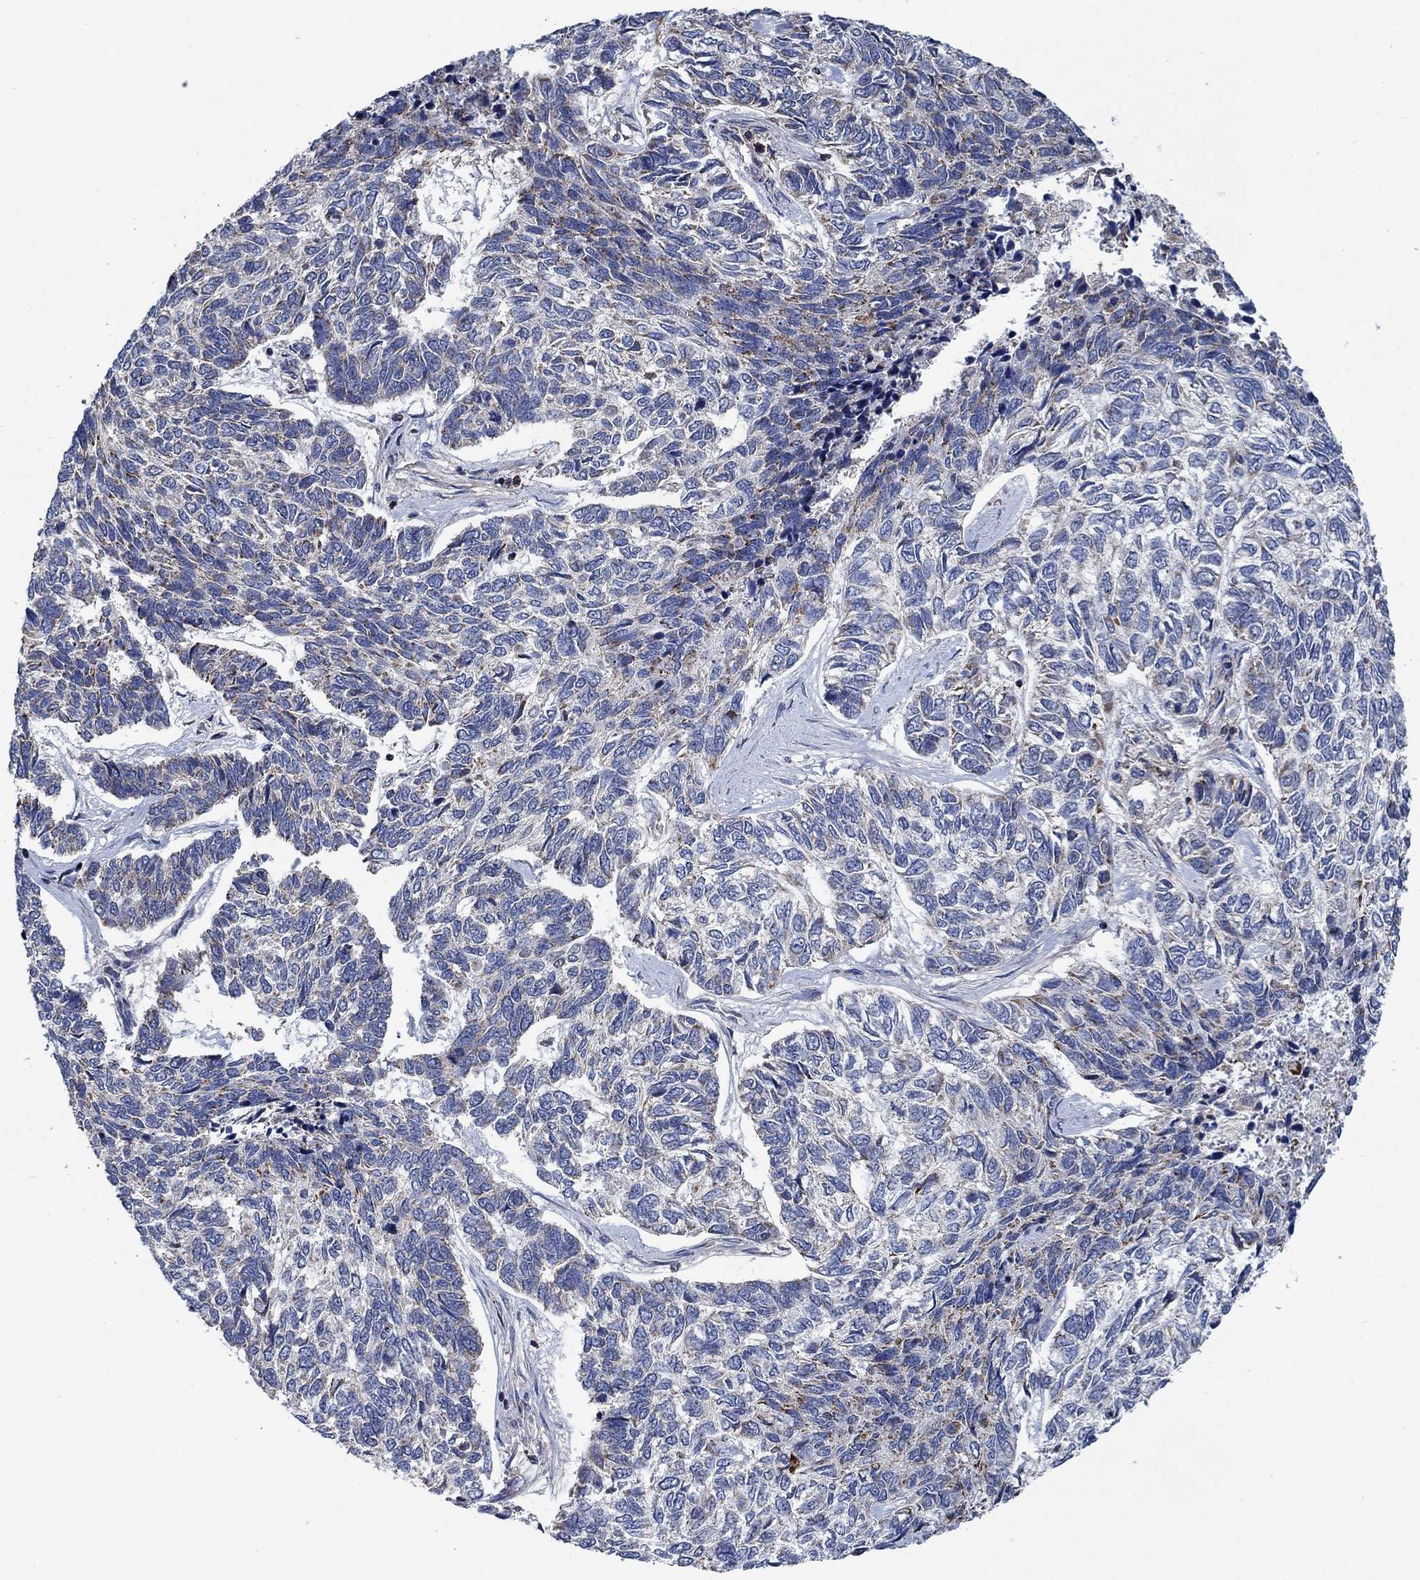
{"staining": {"intensity": "weak", "quantity": "<25%", "location": "cytoplasmic/membranous"}, "tissue": "skin cancer", "cell_type": "Tumor cells", "image_type": "cancer", "snomed": [{"axis": "morphology", "description": "Basal cell carcinoma"}, {"axis": "topography", "description": "Skin"}], "caption": "Skin cancer (basal cell carcinoma) stained for a protein using immunohistochemistry (IHC) displays no positivity tumor cells.", "gene": "STXBP6", "patient": {"sex": "female", "age": 65}}